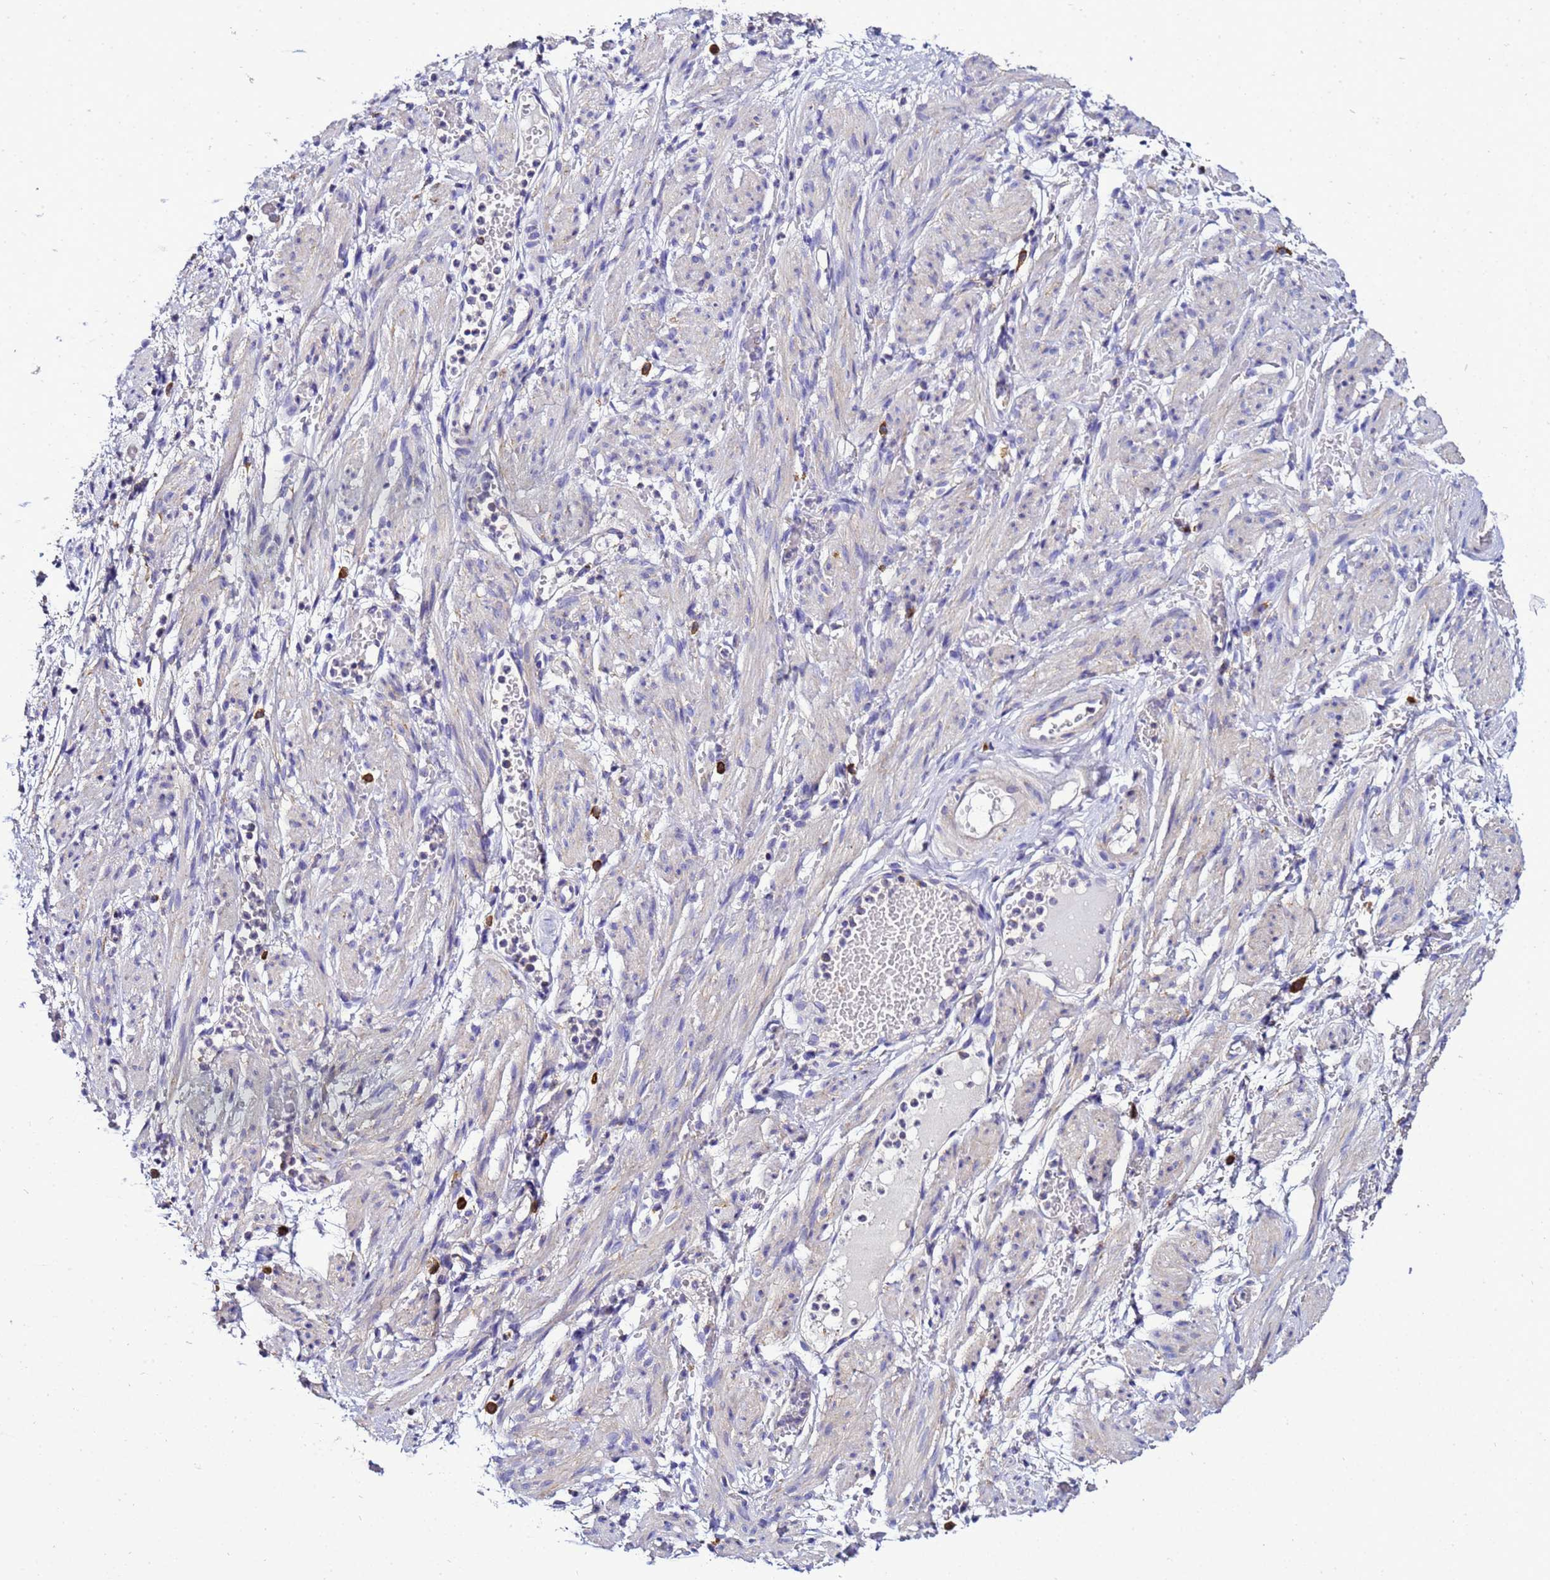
{"staining": {"intensity": "negative", "quantity": "none", "location": "none"}, "tissue": "adipose tissue", "cell_type": "Adipocytes", "image_type": "normal", "snomed": [{"axis": "morphology", "description": "Normal tissue, NOS"}, {"axis": "topography", "description": "Smooth muscle"}, {"axis": "topography", "description": "Peripheral nerve tissue"}], "caption": "DAB immunohistochemical staining of unremarkable adipose tissue demonstrates no significant staining in adipocytes.", "gene": "HIGD2A", "patient": {"sex": "female", "age": 39}}